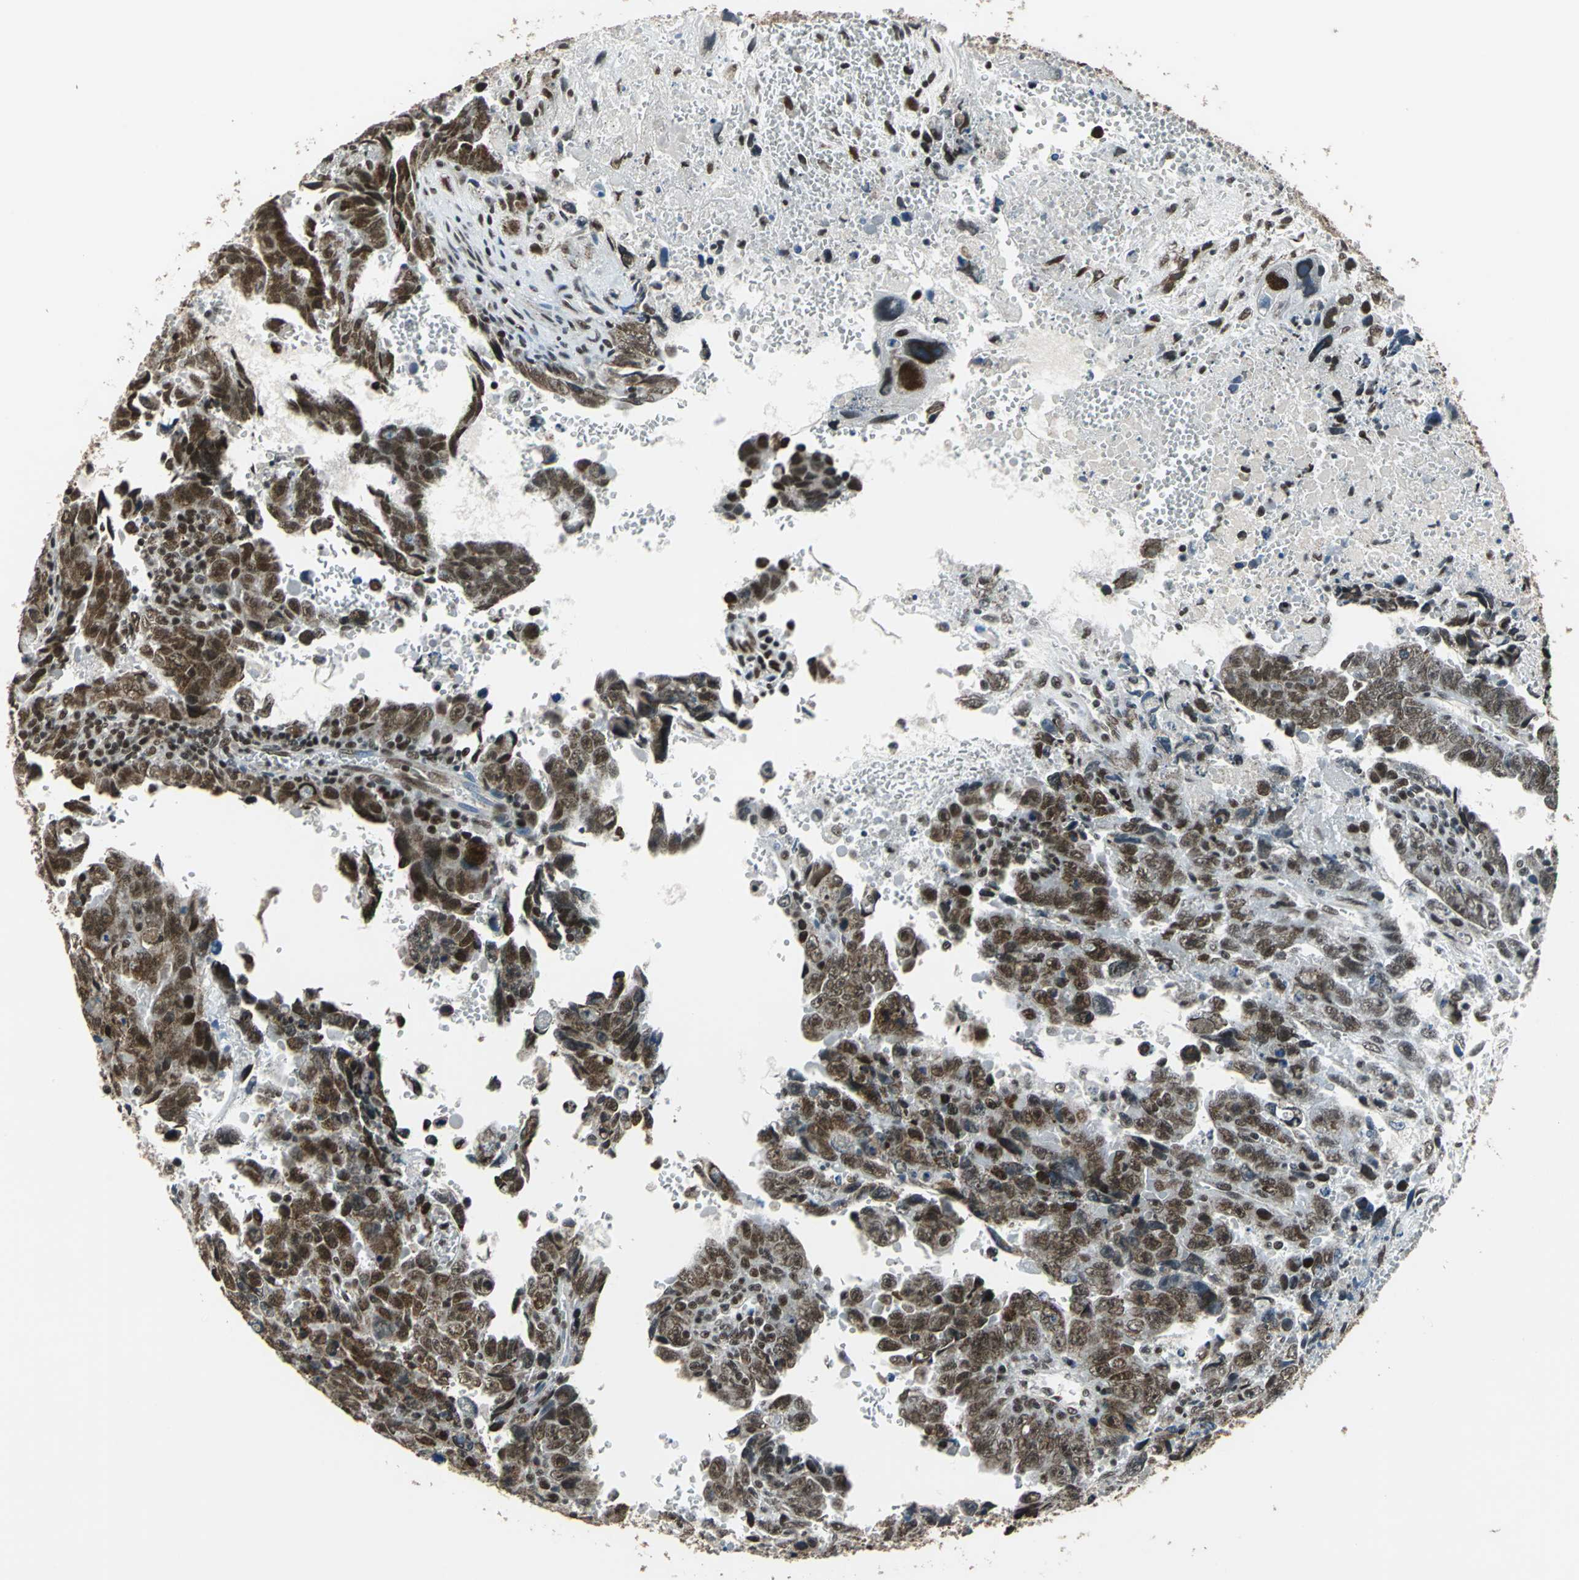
{"staining": {"intensity": "strong", "quantity": ">75%", "location": "nuclear"}, "tissue": "testis cancer", "cell_type": "Tumor cells", "image_type": "cancer", "snomed": [{"axis": "morphology", "description": "Carcinoma, Embryonal, NOS"}, {"axis": "topography", "description": "Testis"}], "caption": "There is high levels of strong nuclear positivity in tumor cells of testis embryonal carcinoma, as demonstrated by immunohistochemical staining (brown color).", "gene": "BCLAF1", "patient": {"sex": "male", "age": 28}}